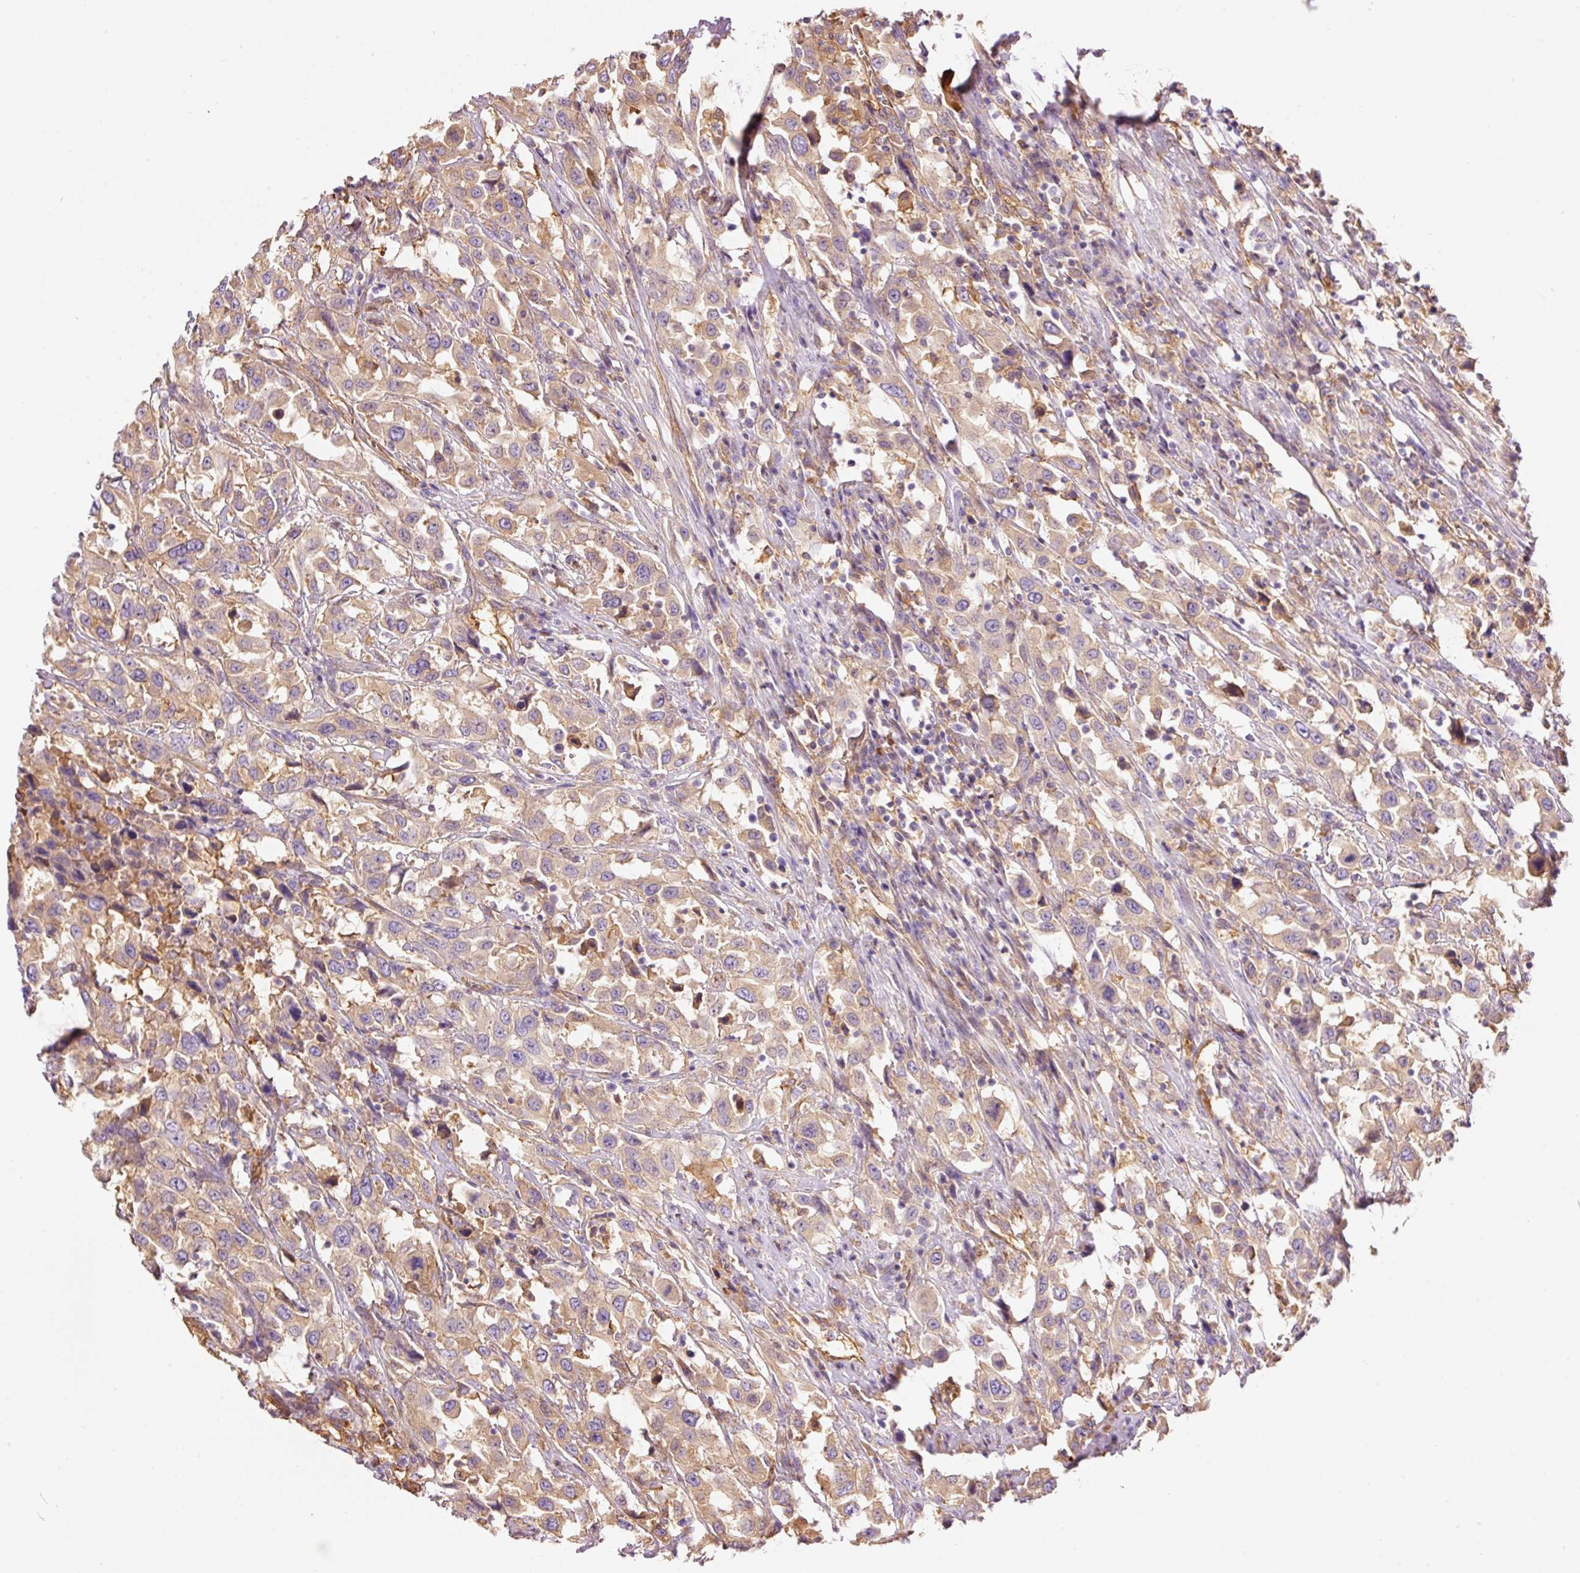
{"staining": {"intensity": "weak", "quantity": "<25%", "location": "cytoplasmic/membranous"}, "tissue": "urothelial cancer", "cell_type": "Tumor cells", "image_type": "cancer", "snomed": [{"axis": "morphology", "description": "Urothelial carcinoma, High grade"}, {"axis": "topography", "description": "Urinary bladder"}], "caption": "Protein analysis of urothelial cancer demonstrates no significant expression in tumor cells. Brightfield microscopy of immunohistochemistry stained with DAB (3,3'-diaminobenzidine) (brown) and hematoxylin (blue), captured at high magnification.", "gene": "IL10RB", "patient": {"sex": "male", "age": 61}}